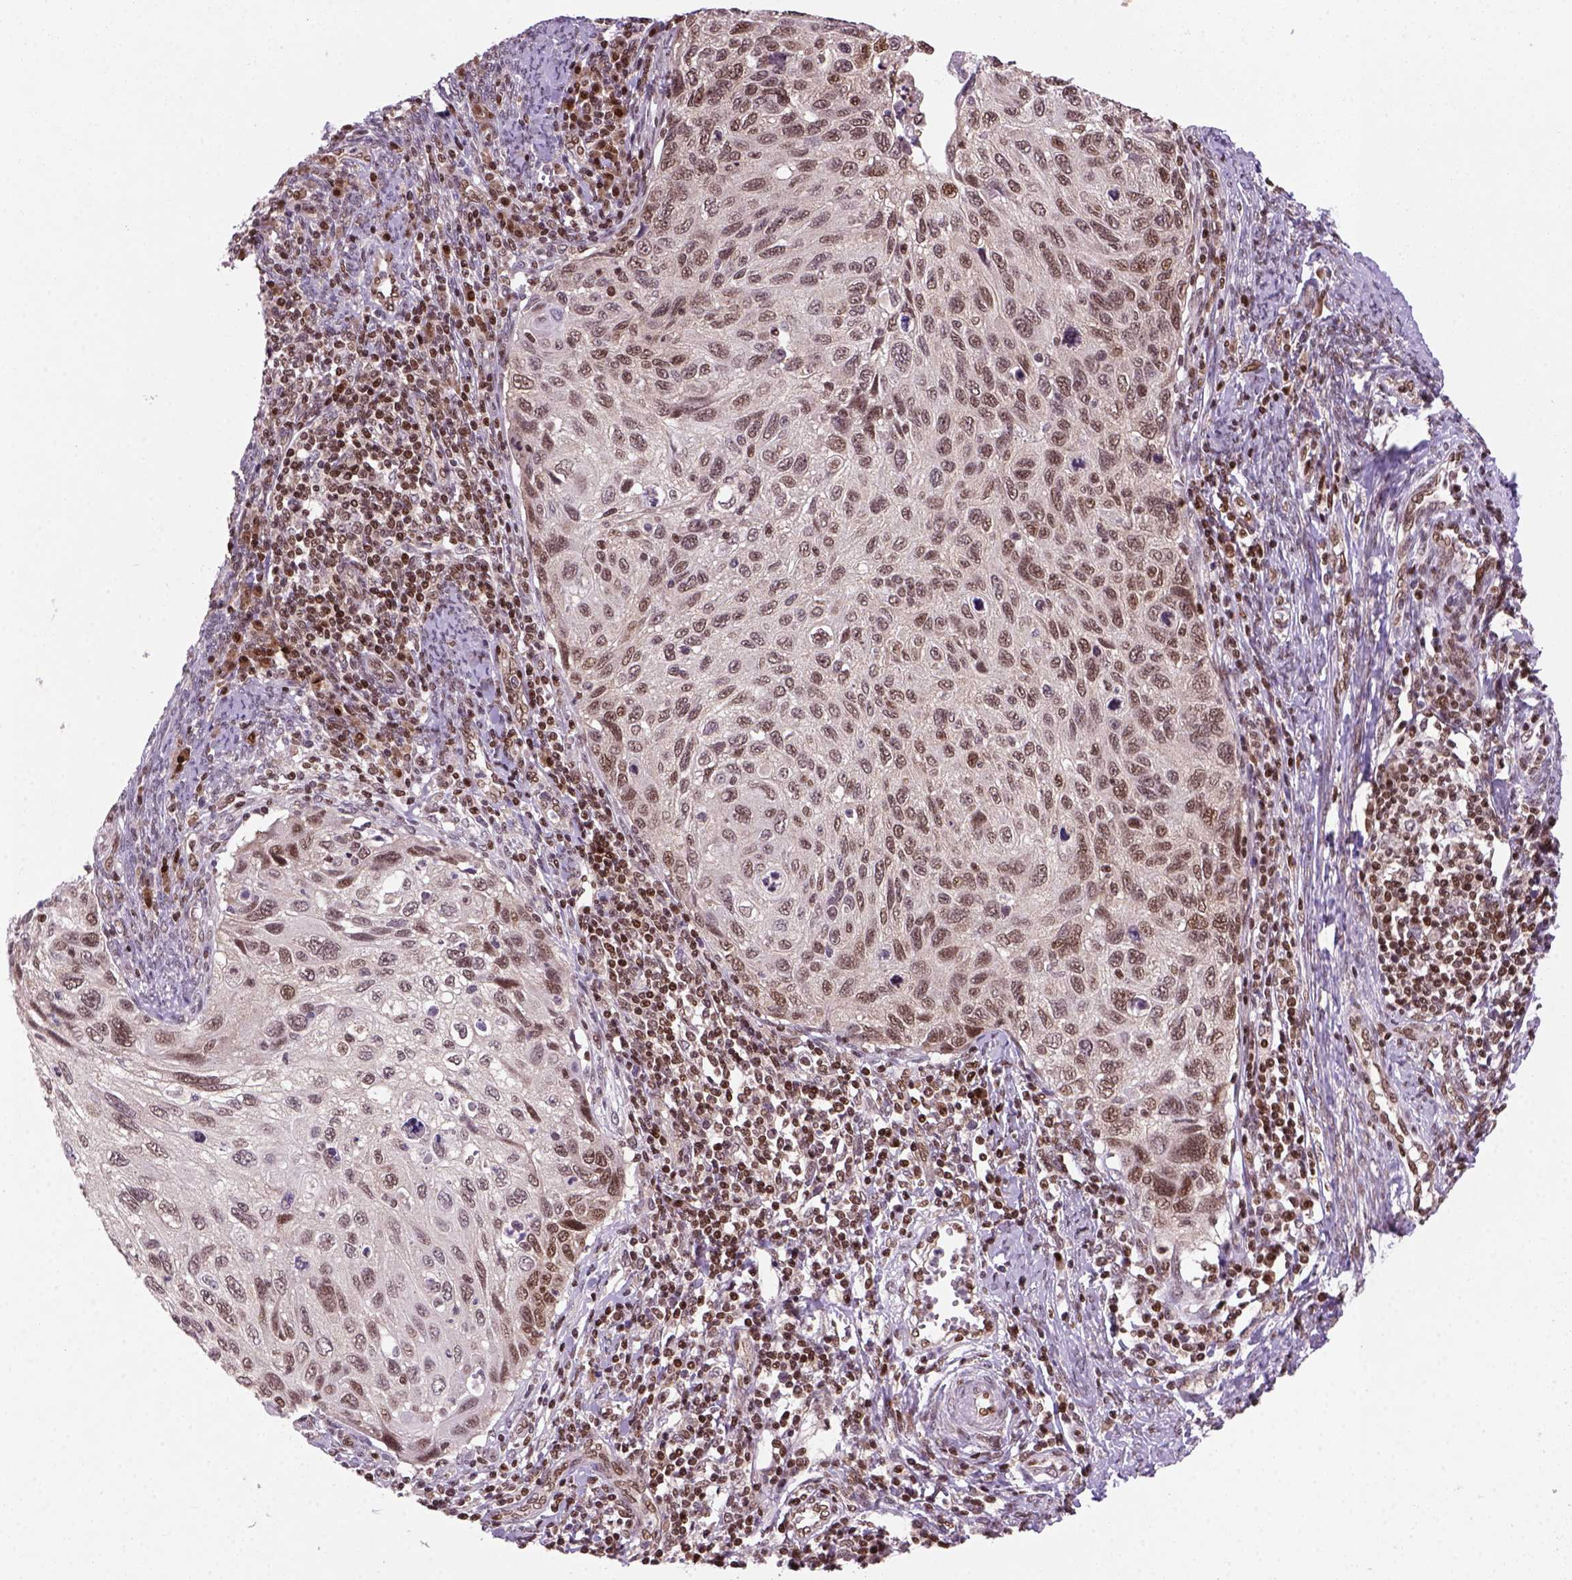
{"staining": {"intensity": "moderate", "quantity": ">75%", "location": "nuclear"}, "tissue": "cervical cancer", "cell_type": "Tumor cells", "image_type": "cancer", "snomed": [{"axis": "morphology", "description": "Squamous cell carcinoma, NOS"}, {"axis": "topography", "description": "Cervix"}], "caption": "IHC of cervical squamous cell carcinoma displays medium levels of moderate nuclear expression in about >75% of tumor cells.", "gene": "MGMT", "patient": {"sex": "female", "age": 70}}